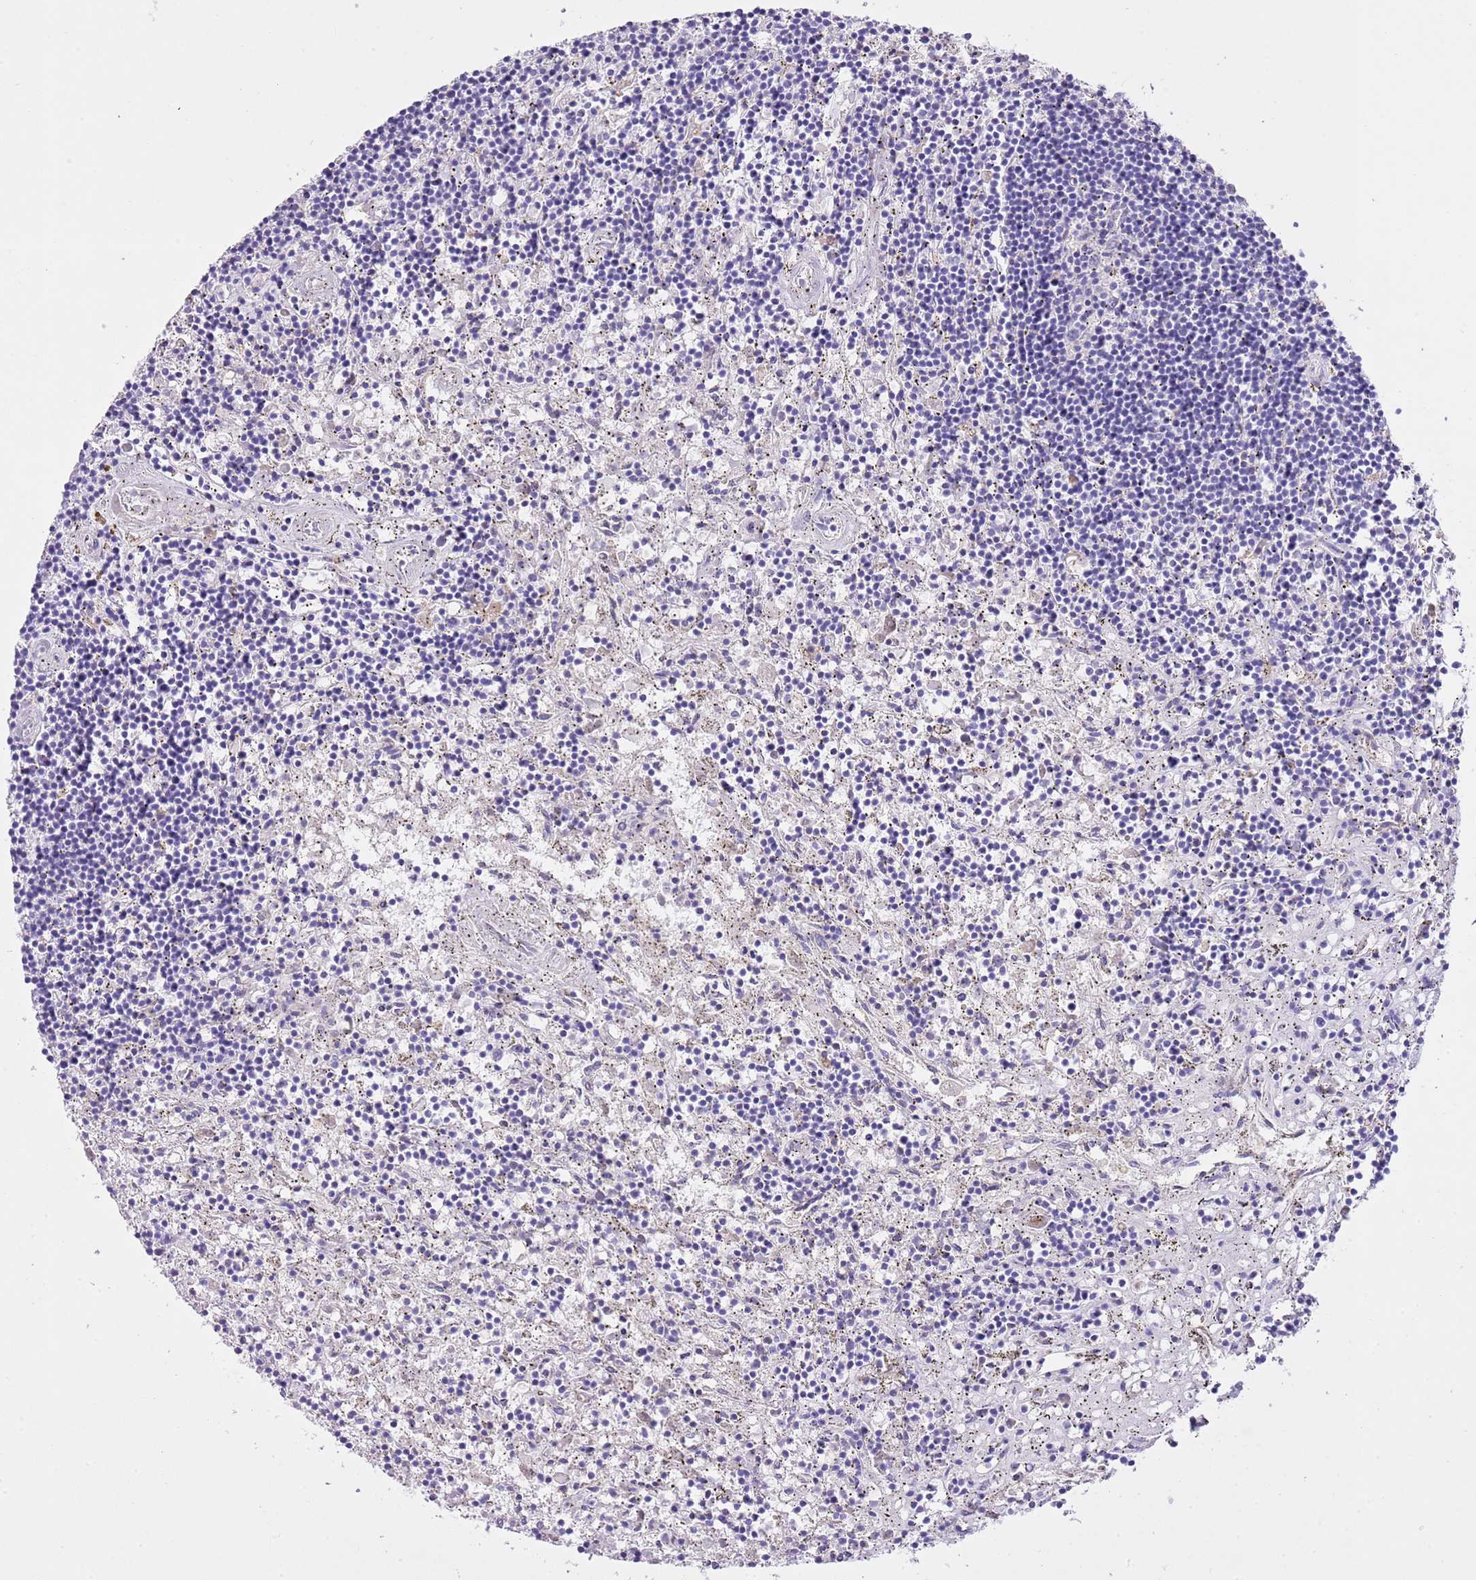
{"staining": {"intensity": "negative", "quantity": "none", "location": "none"}, "tissue": "lymphoma", "cell_type": "Tumor cells", "image_type": "cancer", "snomed": [{"axis": "morphology", "description": "Malignant lymphoma, non-Hodgkin's type, Low grade"}, {"axis": "topography", "description": "Spleen"}], "caption": "The micrograph demonstrates no significant expression in tumor cells of low-grade malignant lymphoma, non-Hodgkin's type.", "gene": "CLEC2A", "patient": {"sex": "male", "age": 76}}